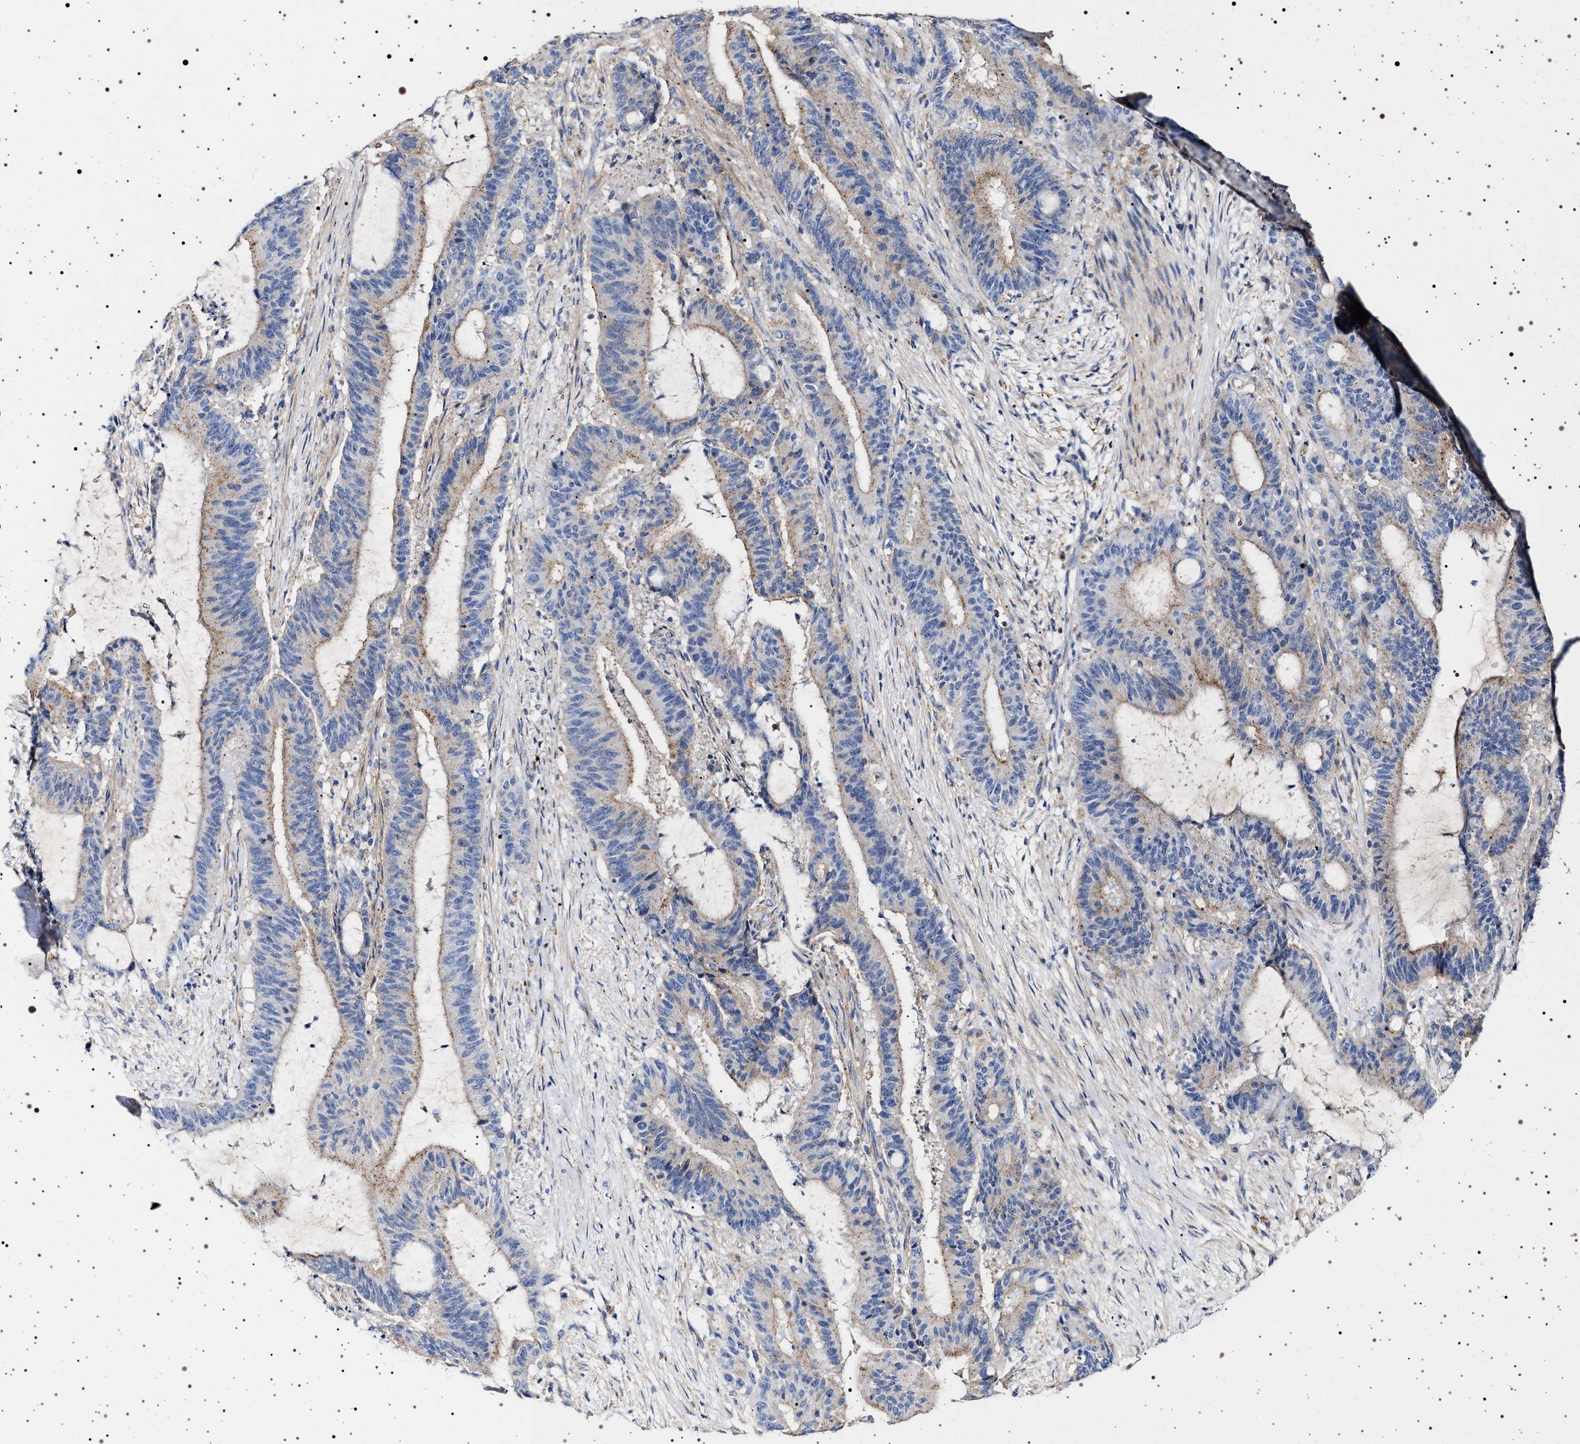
{"staining": {"intensity": "weak", "quantity": "25%-75%", "location": "cytoplasmic/membranous"}, "tissue": "liver cancer", "cell_type": "Tumor cells", "image_type": "cancer", "snomed": [{"axis": "morphology", "description": "Normal tissue, NOS"}, {"axis": "morphology", "description": "Cholangiocarcinoma"}, {"axis": "topography", "description": "Liver"}, {"axis": "topography", "description": "Peripheral nerve tissue"}], "caption": "An IHC photomicrograph of tumor tissue is shown. Protein staining in brown shows weak cytoplasmic/membranous positivity in liver cancer (cholangiocarcinoma) within tumor cells.", "gene": "NAALADL2", "patient": {"sex": "female", "age": 73}}